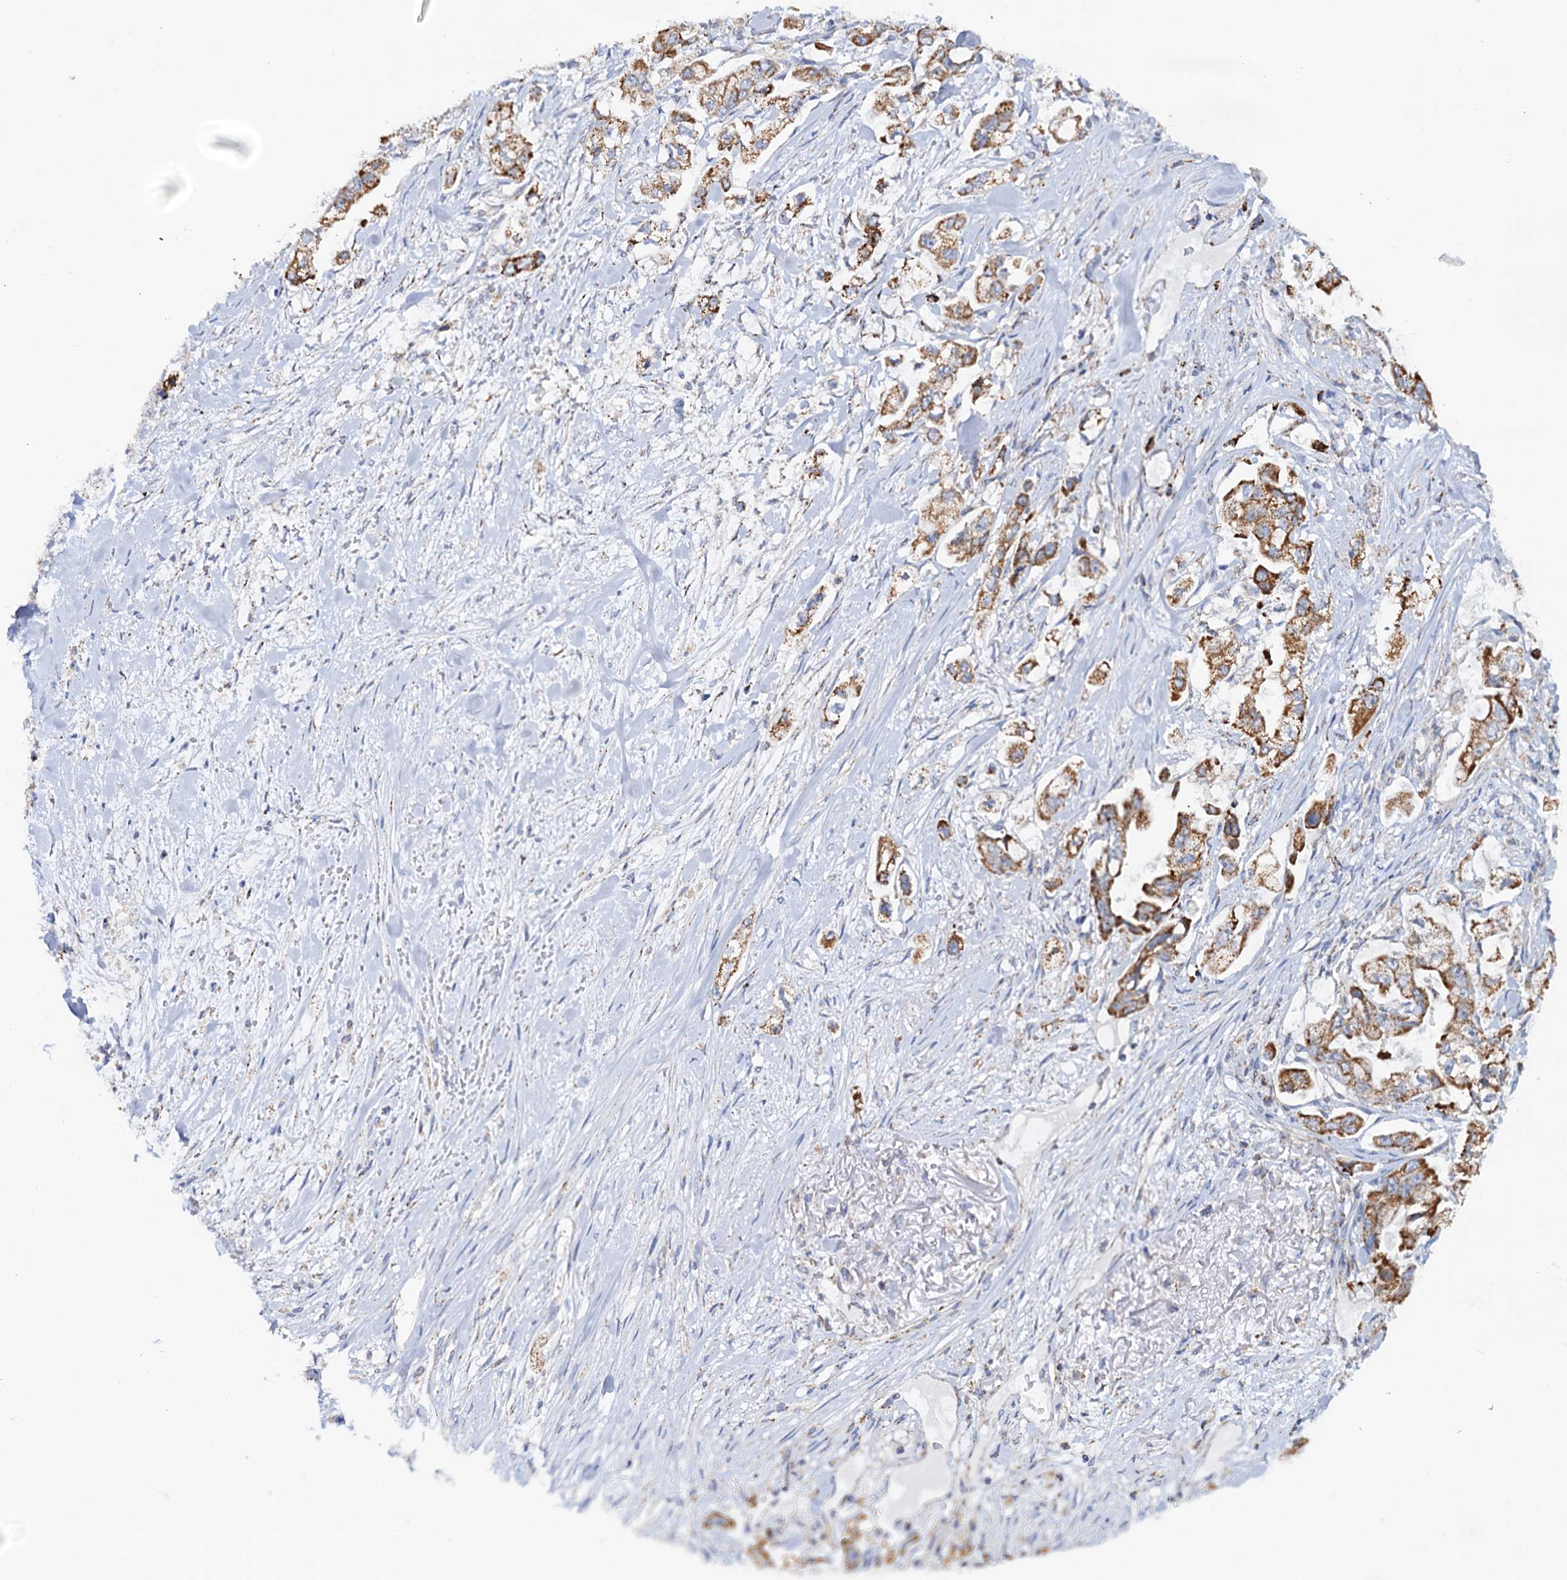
{"staining": {"intensity": "moderate", "quantity": ">75%", "location": "cytoplasmic/membranous"}, "tissue": "stomach cancer", "cell_type": "Tumor cells", "image_type": "cancer", "snomed": [{"axis": "morphology", "description": "Adenocarcinoma, NOS"}, {"axis": "topography", "description": "Stomach"}], "caption": "Stomach cancer stained with a protein marker reveals moderate staining in tumor cells.", "gene": "C2CD3", "patient": {"sex": "male", "age": 62}}